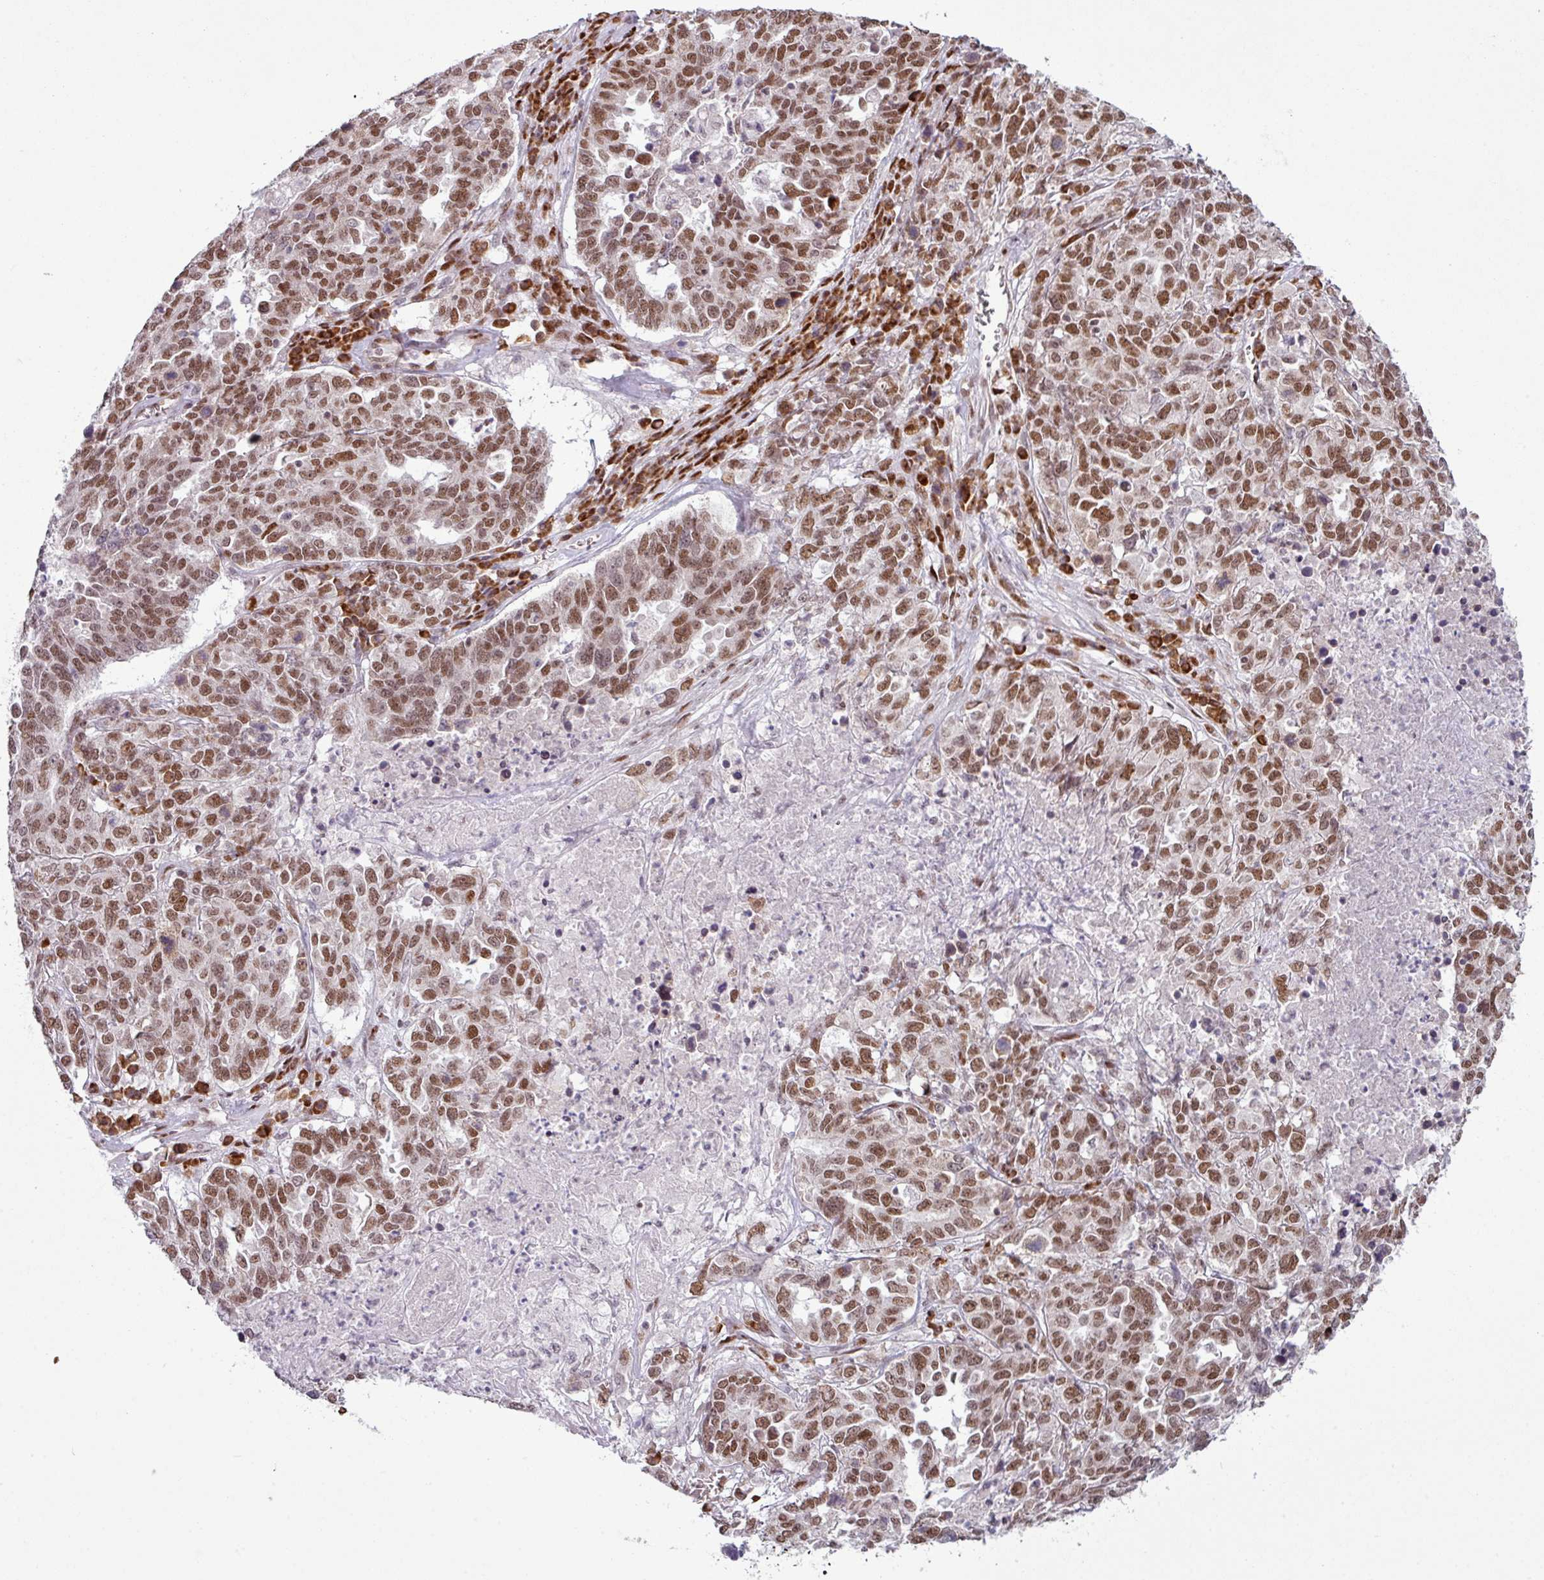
{"staining": {"intensity": "moderate", "quantity": ">75%", "location": "nuclear"}, "tissue": "ovarian cancer", "cell_type": "Tumor cells", "image_type": "cancer", "snomed": [{"axis": "morphology", "description": "Carcinoma, endometroid"}, {"axis": "topography", "description": "Ovary"}], "caption": "DAB immunohistochemical staining of human ovarian cancer (endometroid carcinoma) displays moderate nuclear protein staining in approximately >75% of tumor cells. (DAB (3,3'-diaminobenzidine) IHC with brightfield microscopy, high magnification).", "gene": "PRDM5", "patient": {"sex": "female", "age": 62}}